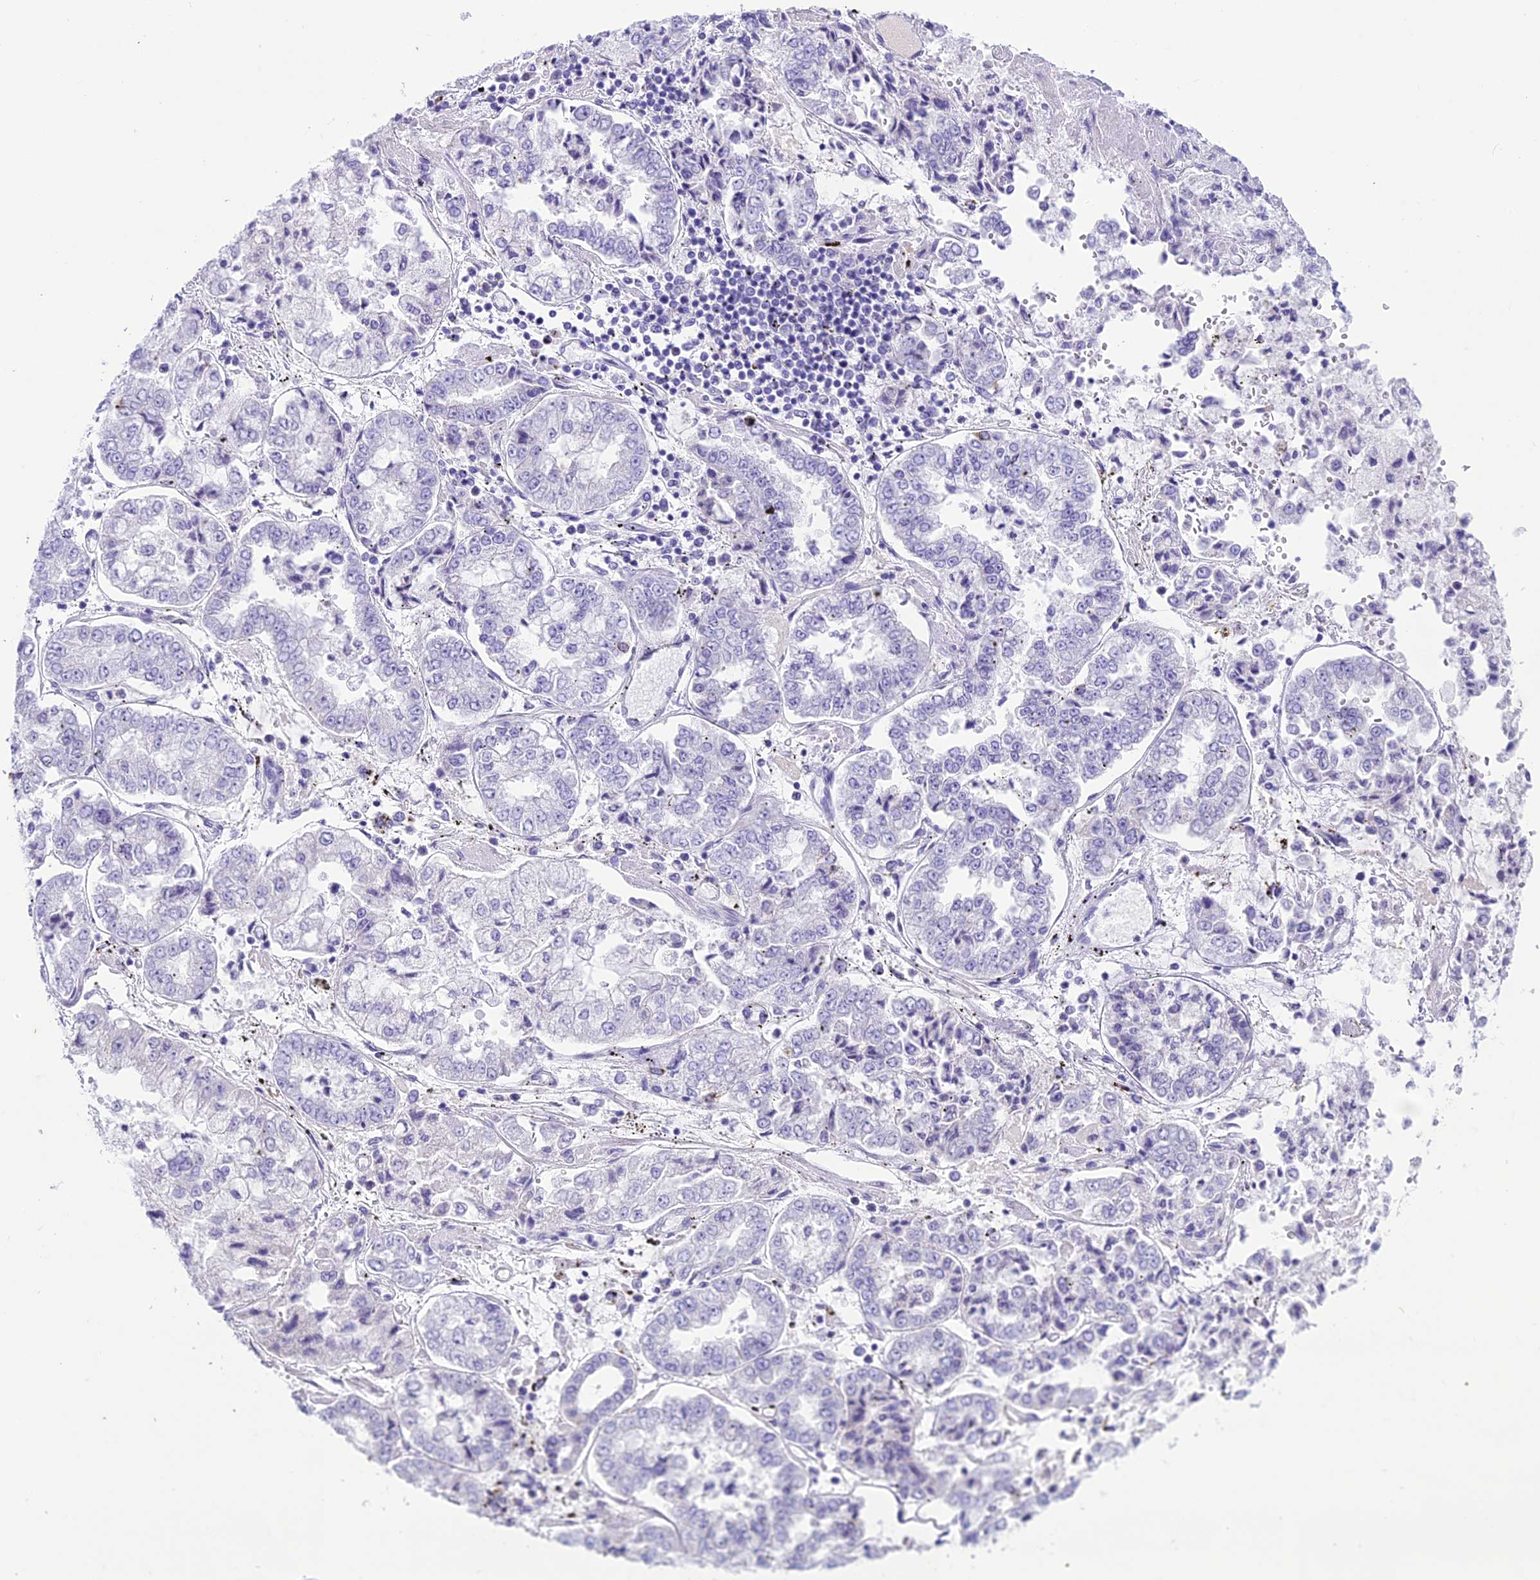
{"staining": {"intensity": "negative", "quantity": "none", "location": "none"}, "tissue": "stomach cancer", "cell_type": "Tumor cells", "image_type": "cancer", "snomed": [{"axis": "morphology", "description": "Adenocarcinoma, NOS"}, {"axis": "topography", "description": "Stomach"}], "caption": "Photomicrograph shows no protein staining in tumor cells of stomach adenocarcinoma tissue.", "gene": "TRAM1L1", "patient": {"sex": "male", "age": 76}}